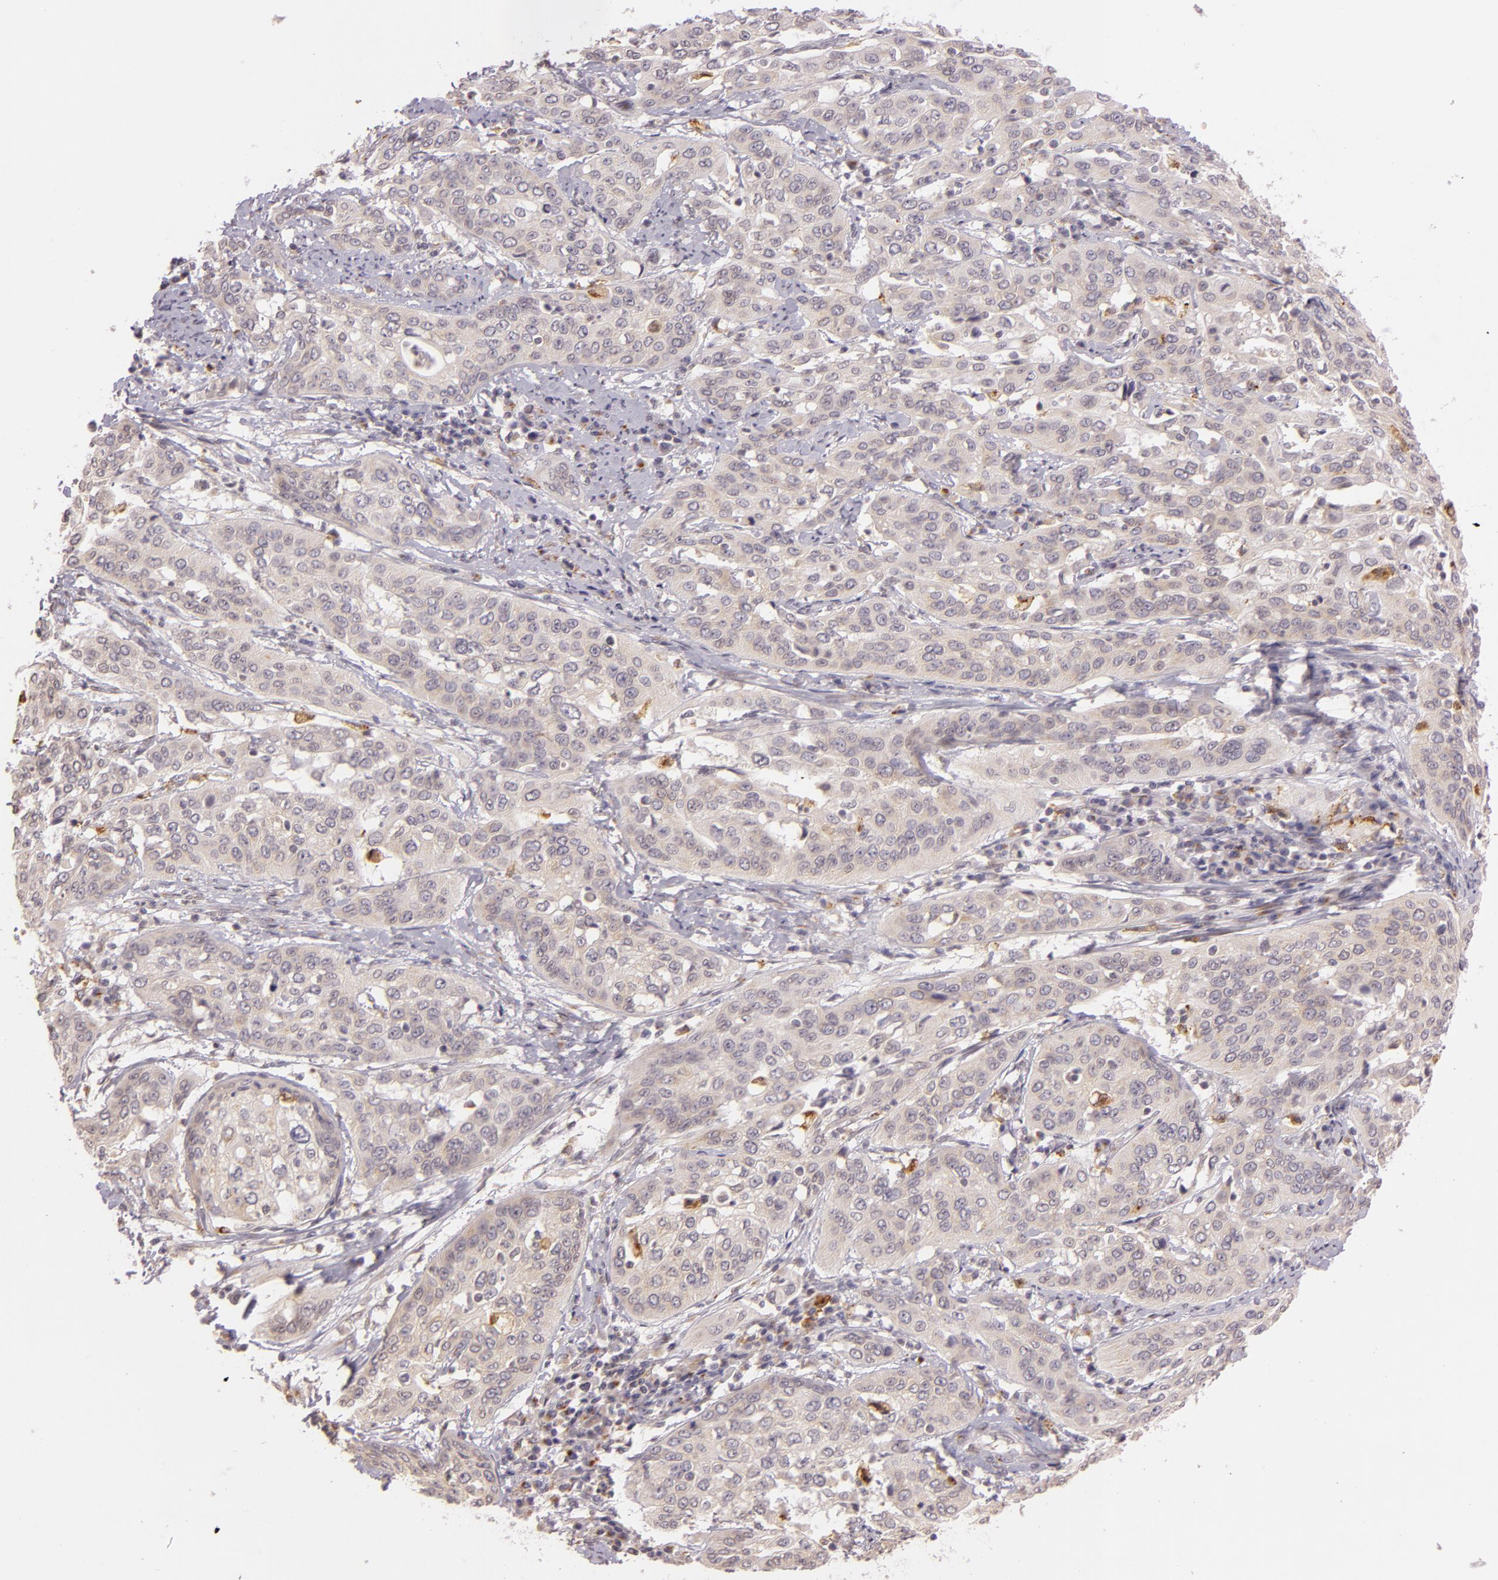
{"staining": {"intensity": "weak", "quantity": ">75%", "location": "cytoplasmic/membranous"}, "tissue": "cervical cancer", "cell_type": "Tumor cells", "image_type": "cancer", "snomed": [{"axis": "morphology", "description": "Squamous cell carcinoma, NOS"}, {"axis": "topography", "description": "Cervix"}], "caption": "IHC of cervical squamous cell carcinoma exhibits low levels of weak cytoplasmic/membranous positivity in about >75% of tumor cells.", "gene": "LGMN", "patient": {"sex": "female", "age": 41}}